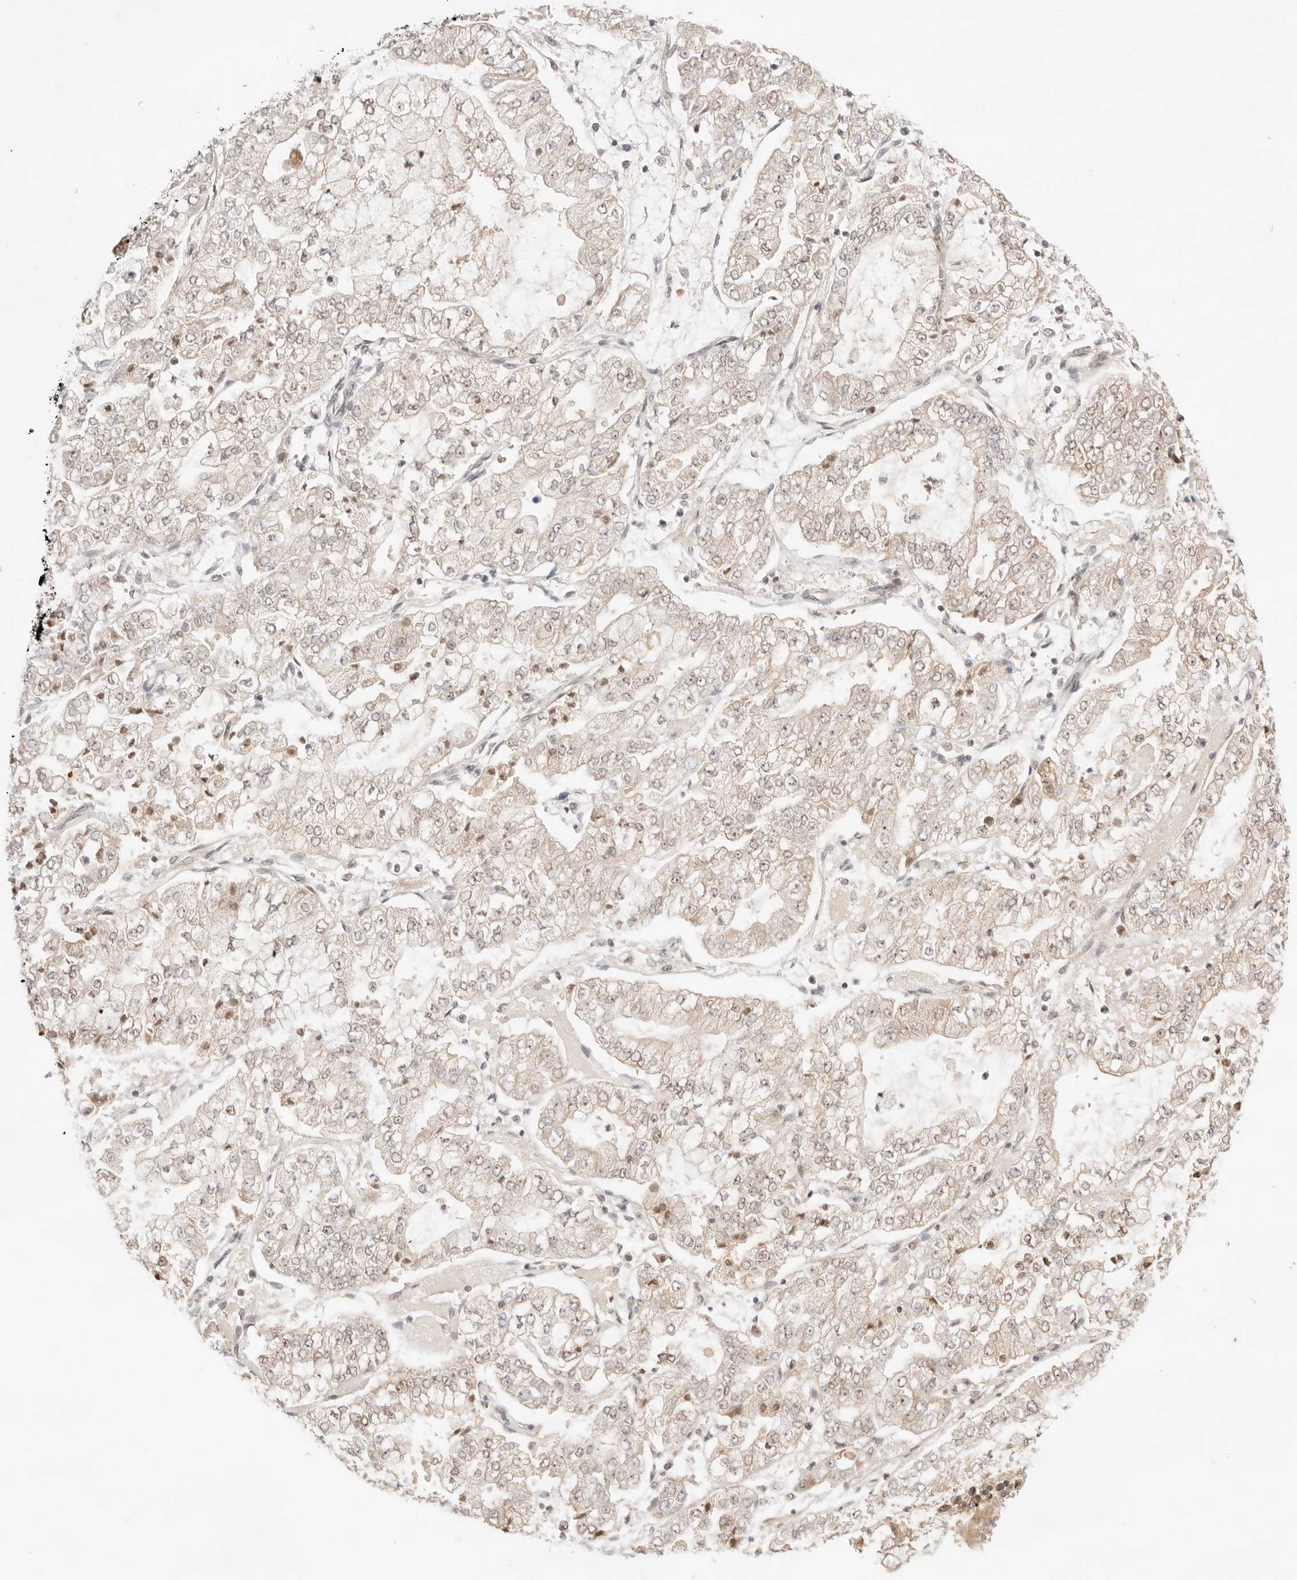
{"staining": {"intensity": "weak", "quantity": "25%-75%", "location": "nuclear"}, "tissue": "stomach cancer", "cell_type": "Tumor cells", "image_type": "cancer", "snomed": [{"axis": "morphology", "description": "Adenocarcinoma, NOS"}, {"axis": "topography", "description": "Stomach"}], "caption": "There is low levels of weak nuclear expression in tumor cells of stomach cancer (adenocarcinoma), as demonstrated by immunohistochemical staining (brown color).", "gene": "GTF2E2", "patient": {"sex": "male", "age": 76}}